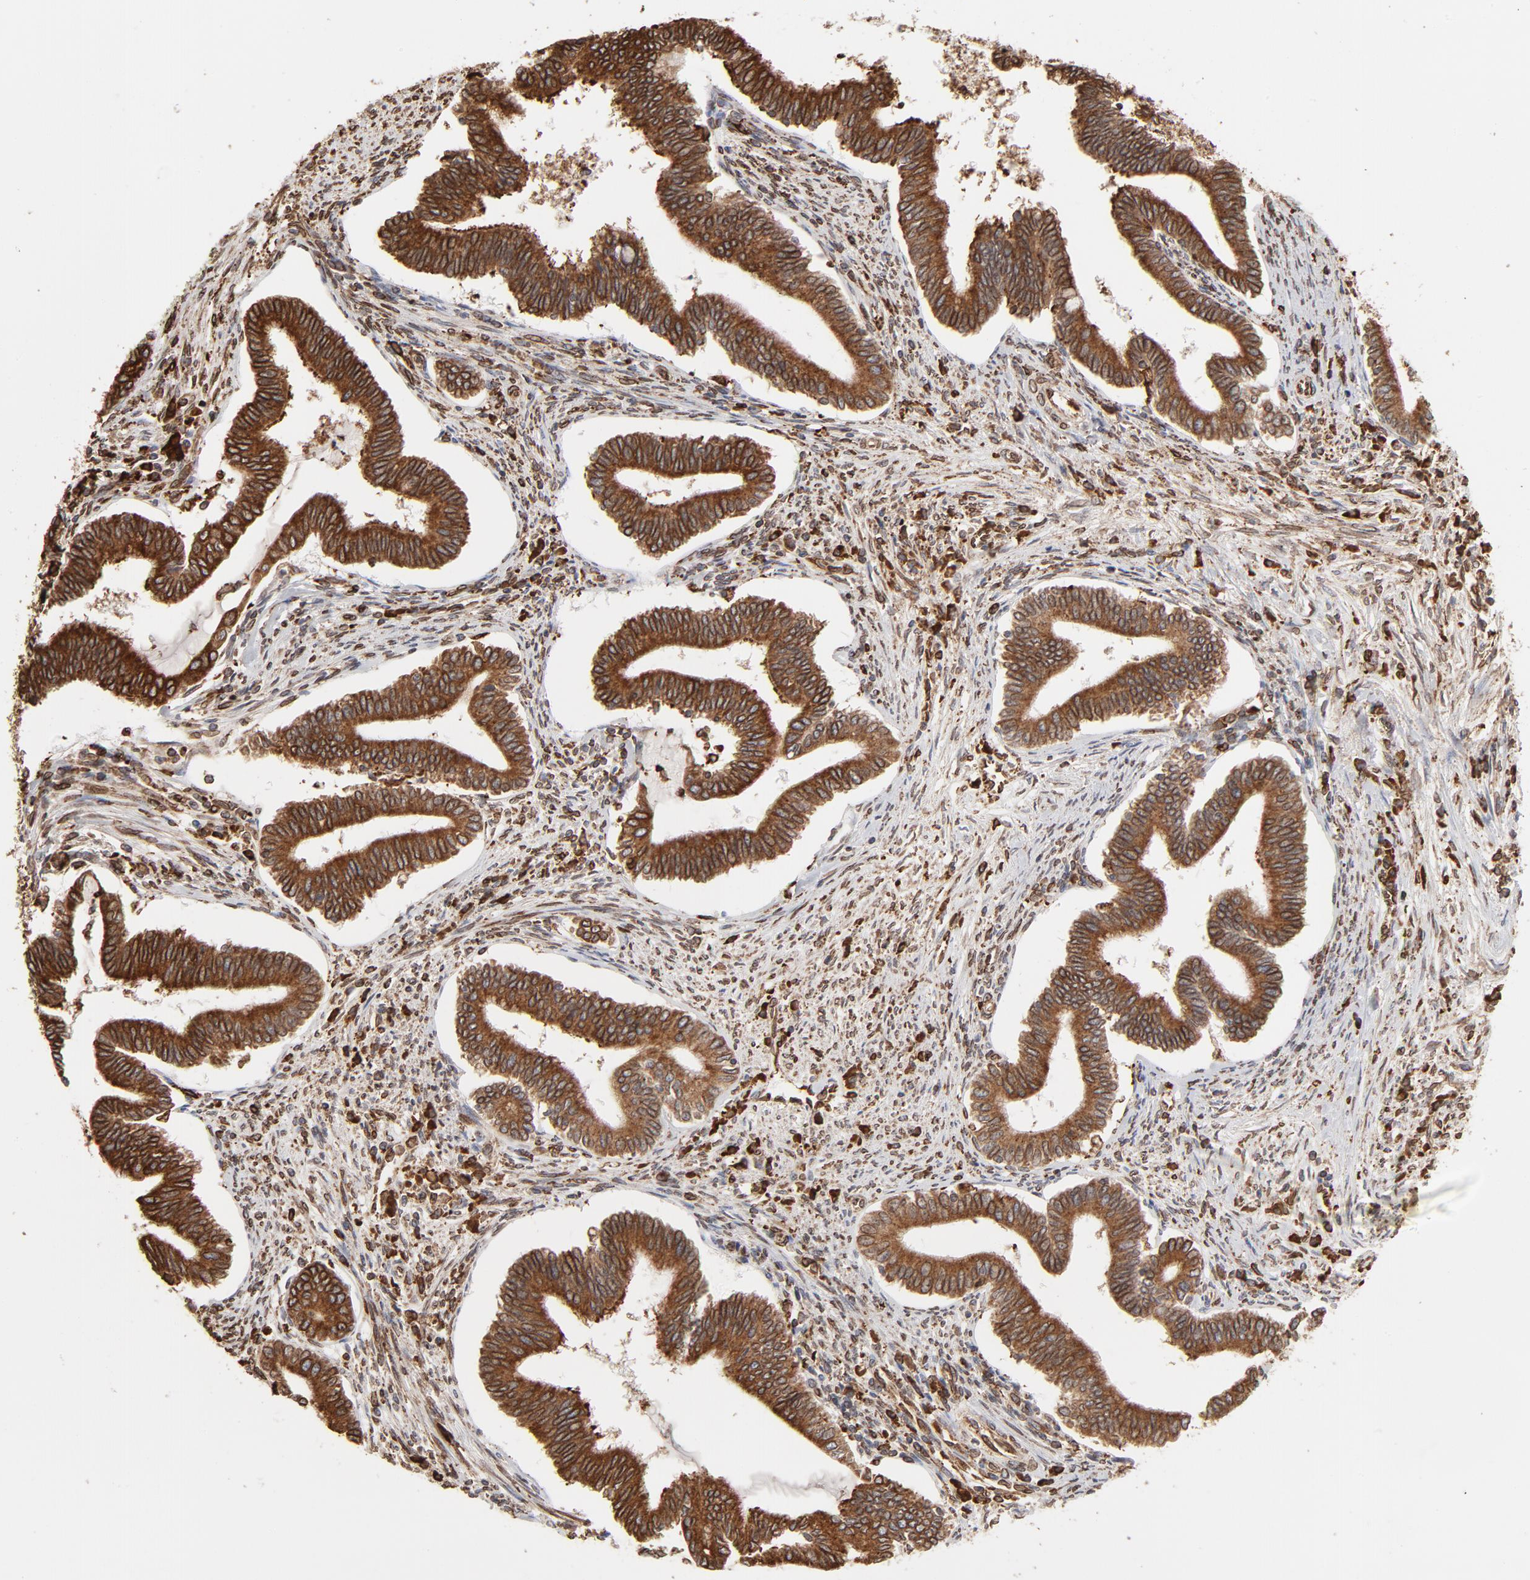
{"staining": {"intensity": "strong", "quantity": ">75%", "location": "cytoplasmic/membranous"}, "tissue": "cervical cancer", "cell_type": "Tumor cells", "image_type": "cancer", "snomed": [{"axis": "morphology", "description": "Adenocarcinoma, NOS"}, {"axis": "topography", "description": "Cervix"}], "caption": "Immunohistochemical staining of cervical cancer (adenocarcinoma) exhibits high levels of strong cytoplasmic/membranous expression in approximately >75% of tumor cells.", "gene": "CANX", "patient": {"sex": "female", "age": 36}}